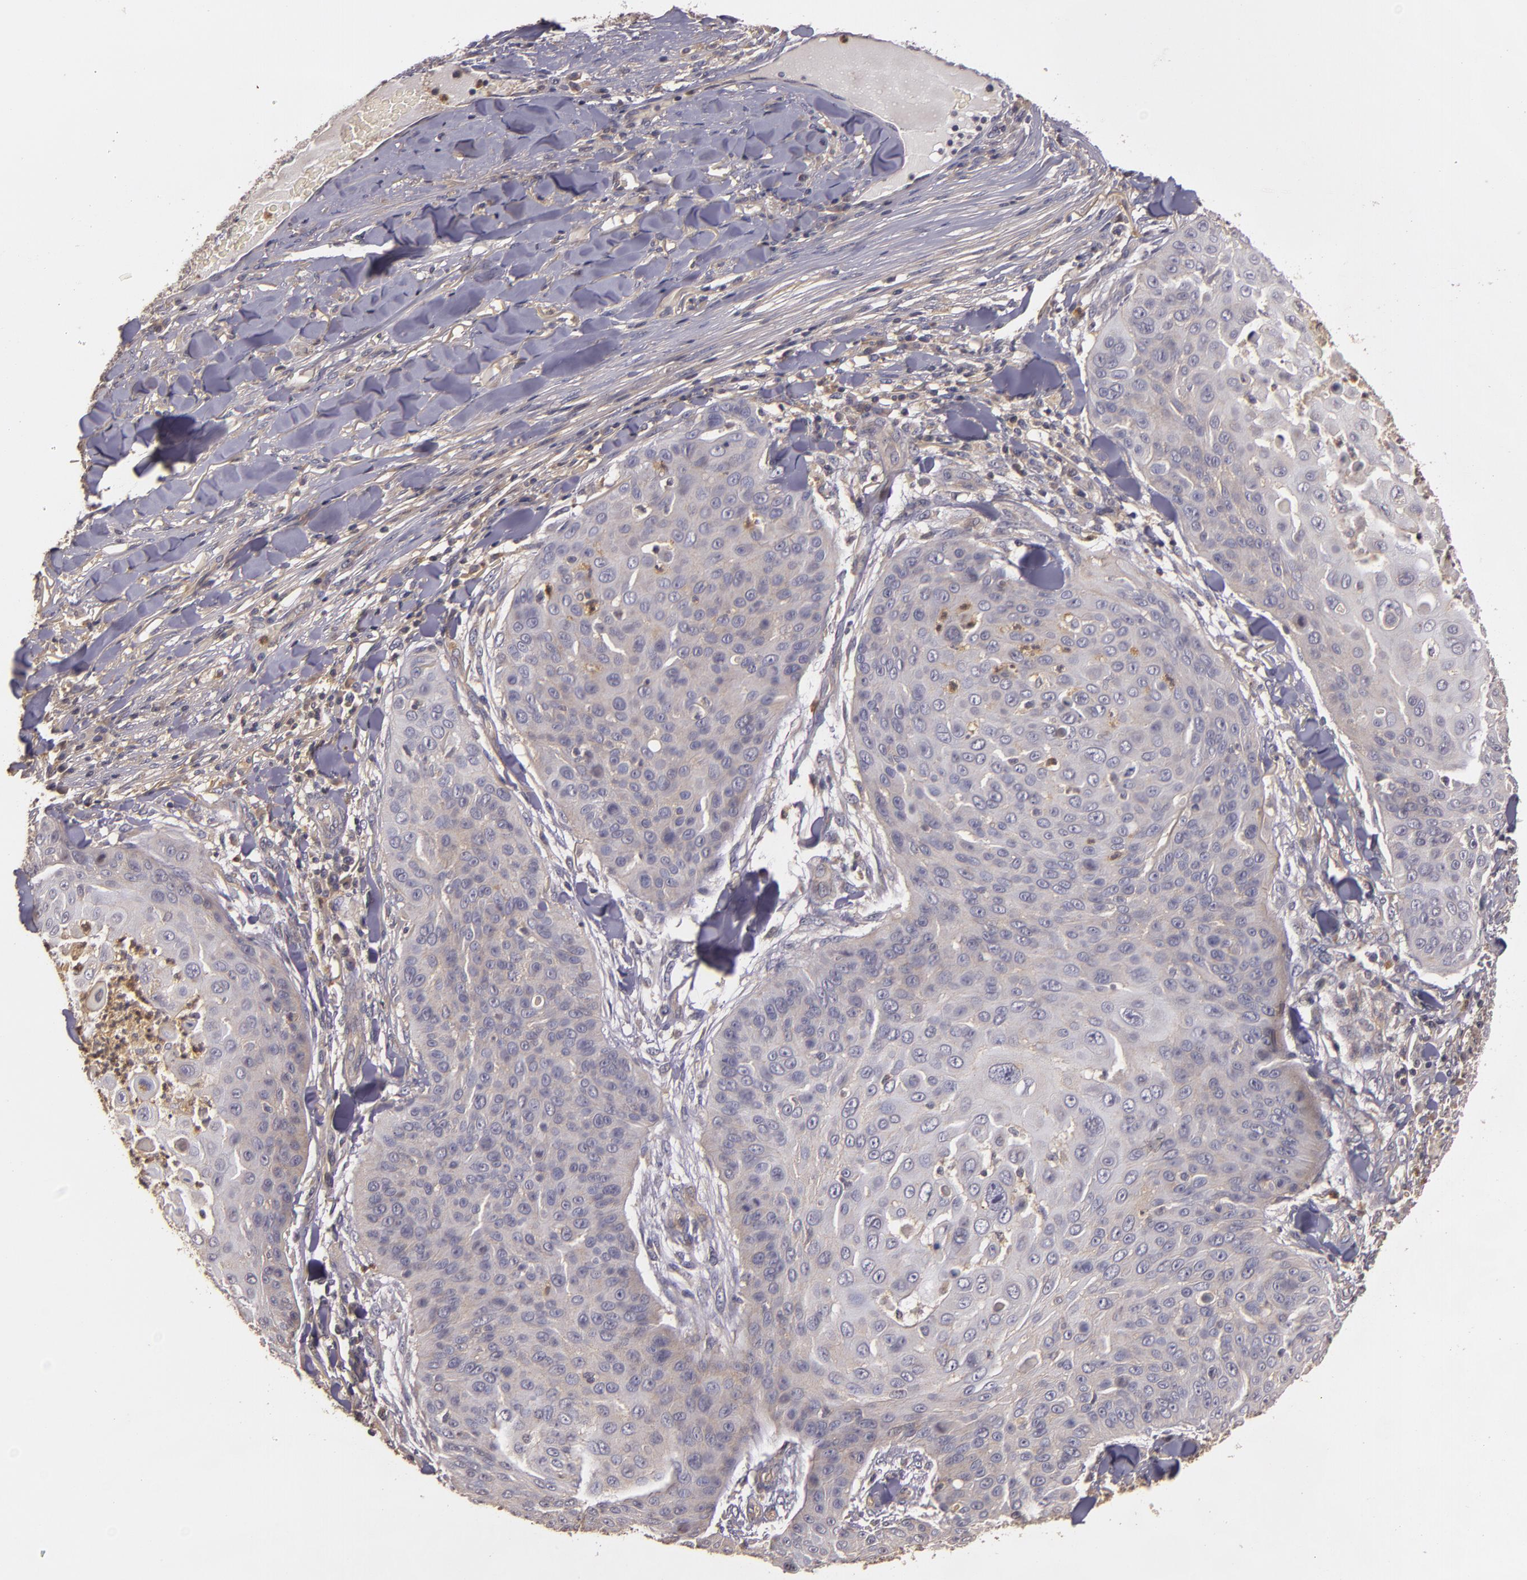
{"staining": {"intensity": "weak", "quantity": ">75%", "location": "cytoplasmic/membranous"}, "tissue": "skin cancer", "cell_type": "Tumor cells", "image_type": "cancer", "snomed": [{"axis": "morphology", "description": "Squamous cell carcinoma, NOS"}, {"axis": "topography", "description": "Skin"}], "caption": "This is an image of immunohistochemistry (IHC) staining of skin cancer, which shows weak positivity in the cytoplasmic/membranous of tumor cells.", "gene": "HRAS", "patient": {"sex": "male", "age": 82}}